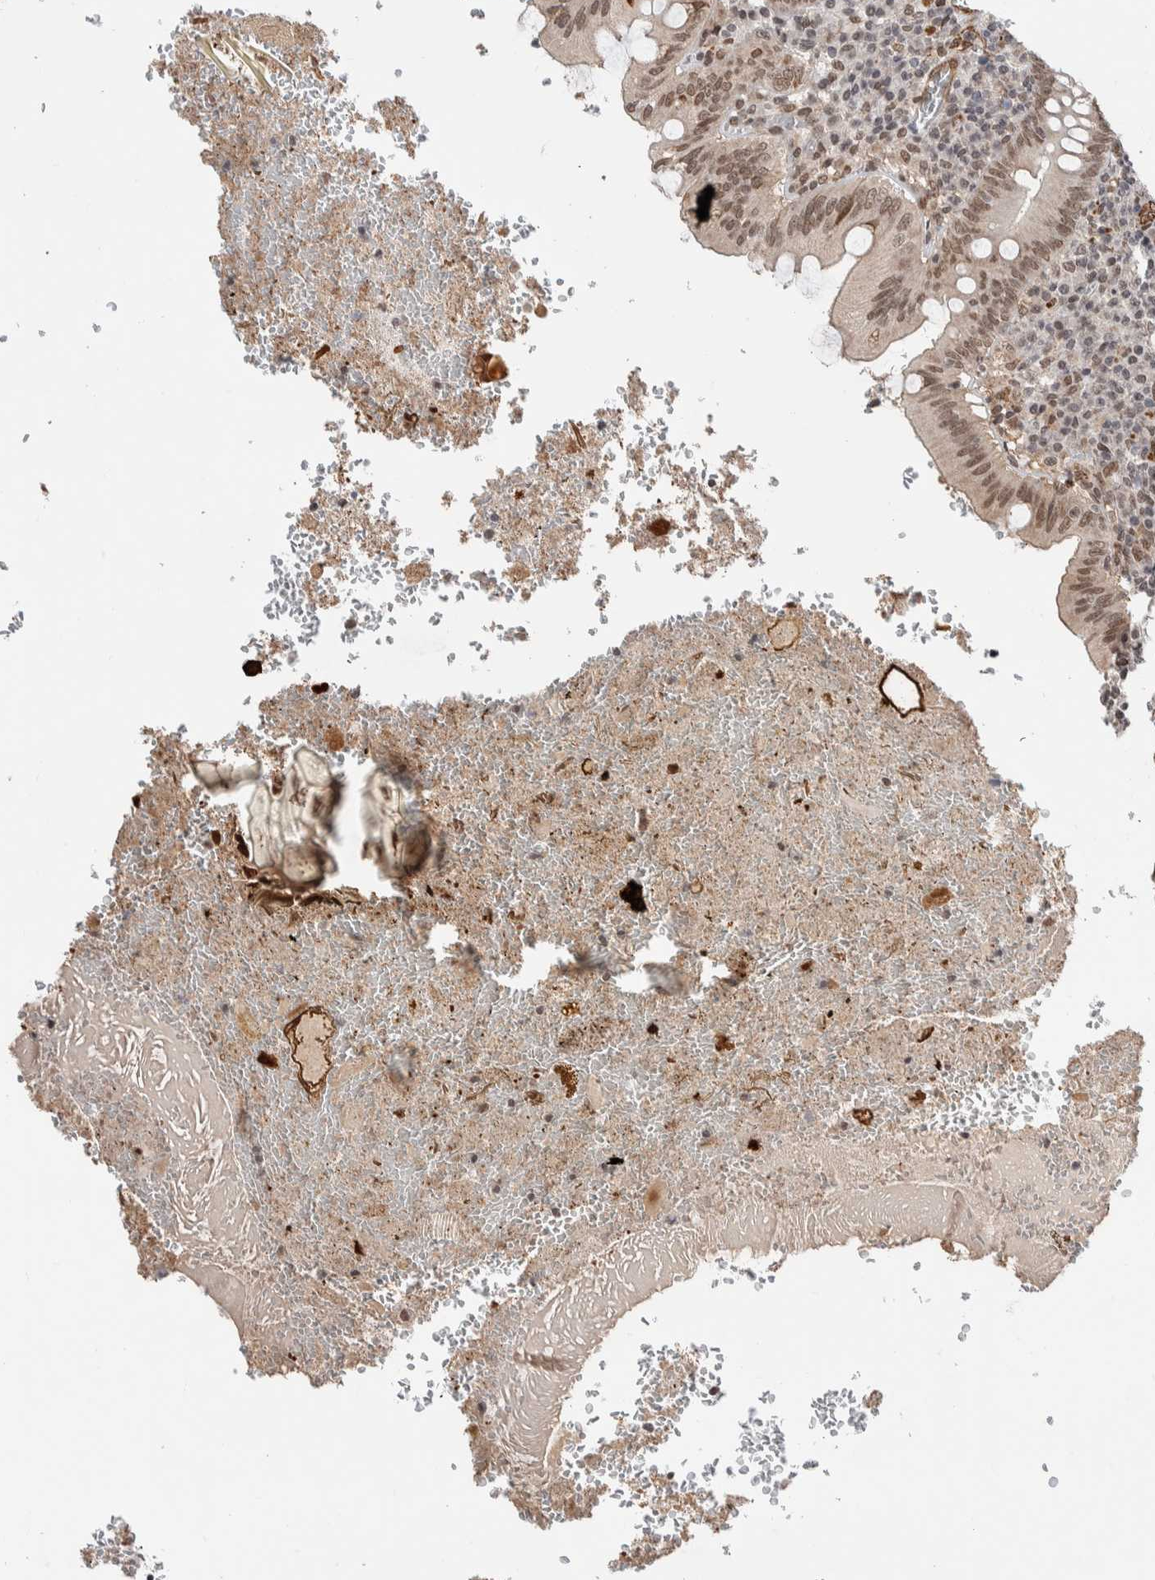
{"staining": {"intensity": "moderate", "quantity": ">75%", "location": "cytoplasmic/membranous,nuclear"}, "tissue": "appendix", "cell_type": "Glandular cells", "image_type": "normal", "snomed": [{"axis": "morphology", "description": "Normal tissue, NOS"}, {"axis": "topography", "description": "Appendix"}], "caption": "About >75% of glandular cells in benign appendix demonstrate moderate cytoplasmic/membranous,nuclear protein positivity as visualized by brown immunohistochemical staining.", "gene": "TNRC18", "patient": {"sex": "male", "age": 8}}